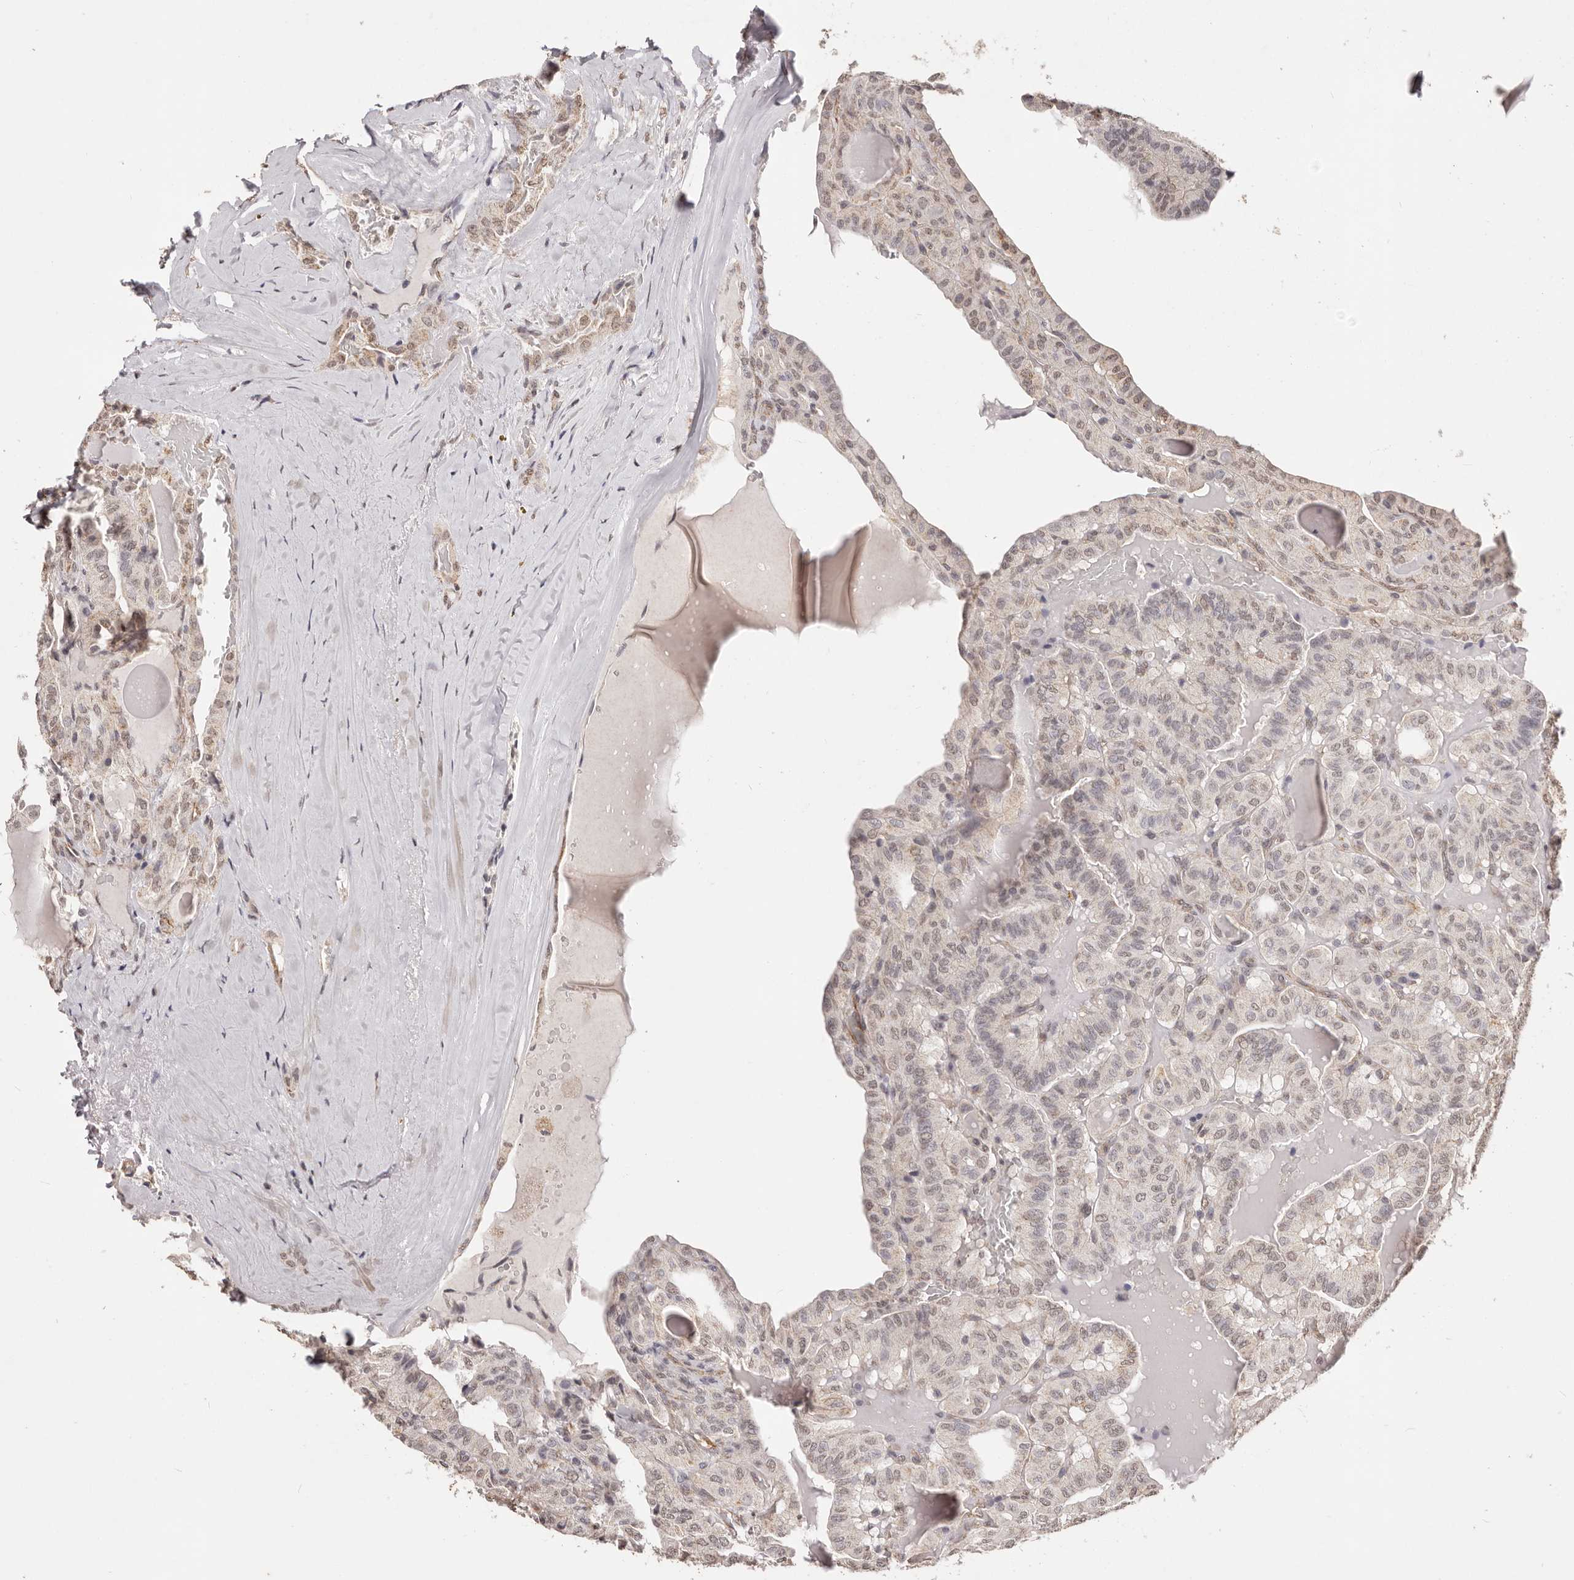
{"staining": {"intensity": "weak", "quantity": "25%-75%", "location": "nuclear"}, "tissue": "head and neck cancer", "cell_type": "Tumor cells", "image_type": "cancer", "snomed": [{"axis": "morphology", "description": "Squamous cell carcinoma, NOS"}, {"axis": "topography", "description": "Oral tissue"}, {"axis": "topography", "description": "Head-Neck"}], "caption": "A high-resolution photomicrograph shows IHC staining of squamous cell carcinoma (head and neck), which reveals weak nuclear expression in about 25%-75% of tumor cells.", "gene": "RPS6KA5", "patient": {"sex": "female", "age": 50}}